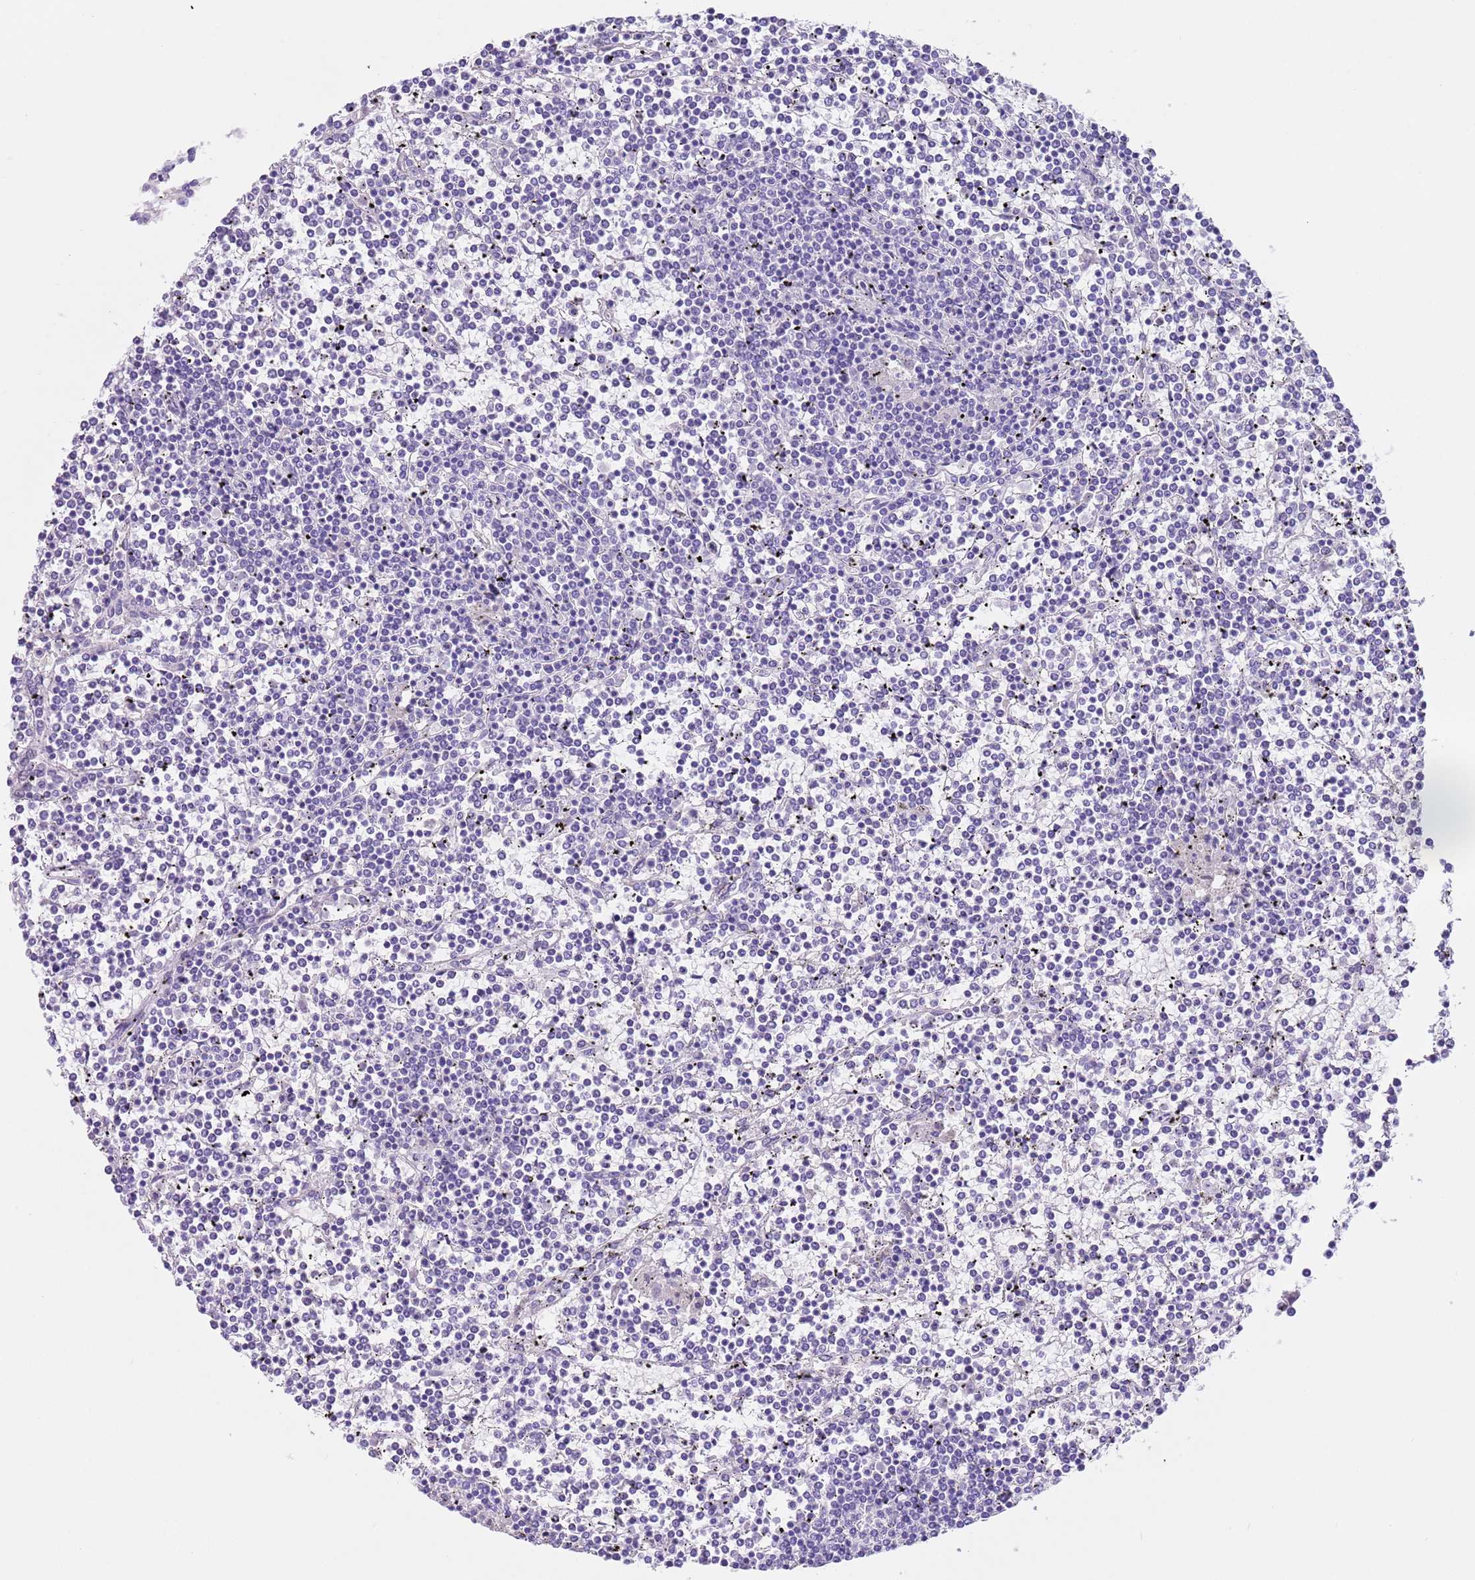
{"staining": {"intensity": "negative", "quantity": "none", "location": "none"}, "tissue": "lymphoma", "cell_type": "Tumor cells", "image_type": "cancer", "snomed": [{"axis": "morphology", "description": "Malignant lymphoma, non-Hodgkin's type, Low grade"}, {"axis": "topography", "description": "Spleen"}], "caption": "An immunohistochemistry (IHC) micrograph of lymphoma is shown. There is no staining in tumor cells of lymphoma.", "gene": "CPB1", "patient": {"sex": "female", "age": 19}}